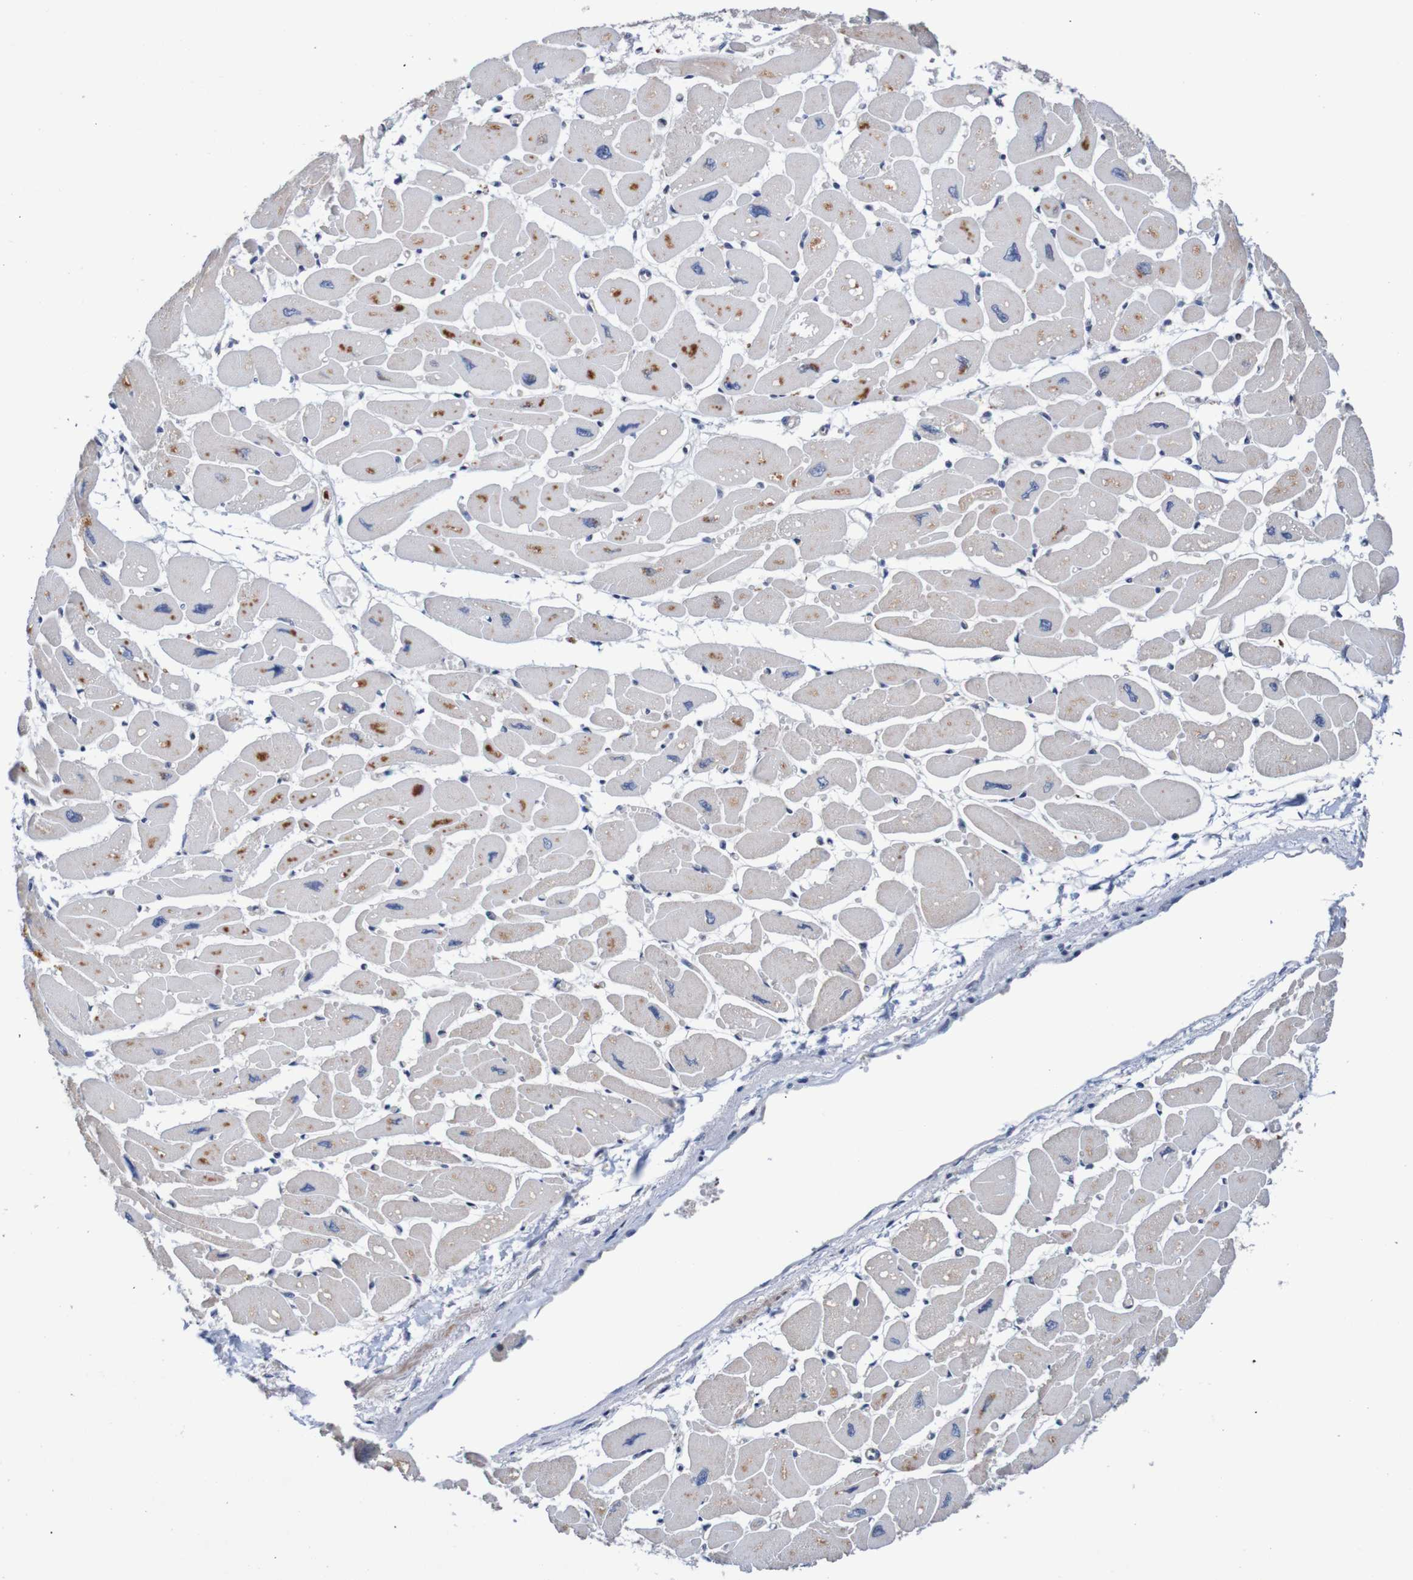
{"staining": {"intensity": "moderate", "quantity": "25%-75%", "location": "cytoplasmic/membranous"}, "tissue": "heart muscle", "cell_type": "Cardiomyocytes", "image_type": "normal", "snomed": [{"axis": "morphology", "description": "Normal tissue, NOS"}, {"axis": "topography", "description": "Heart"}], "caption": "High-power microscopy captured an immunohistochemistry micrograph of normal heart muscle, revealing moderate cytoplasmic/membranous staining in about 25%-75% of cardiomyocytes.", "gene": "CPED1", "patient": {"sex": "female", "age": 54}}